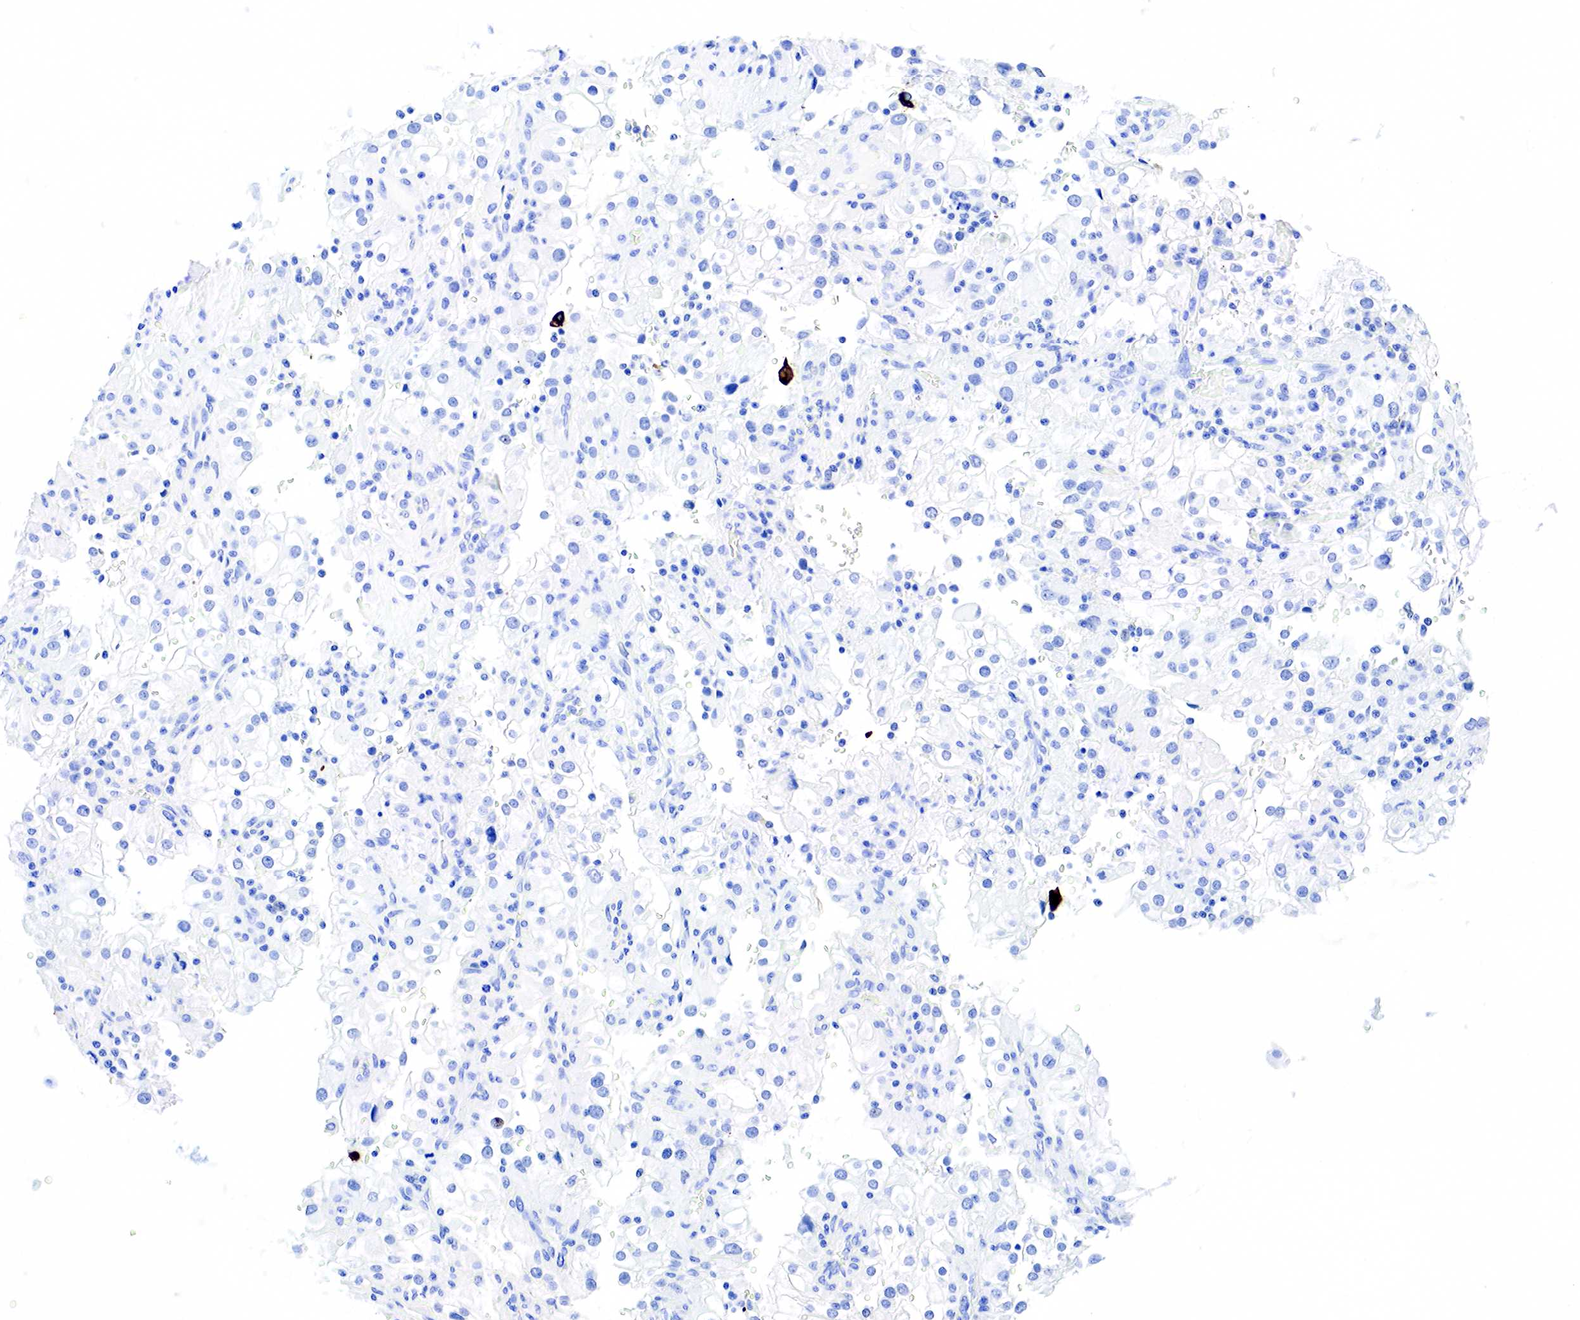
{"staining": {"intensity": "negative", "quantity": "none", "location": "none"}, "tissue": "renal cancer", "cell_type": "Tumor cells", "image_type": "cancer", "snomed": [{"axis": "morphology", "description": "Adenocarcinoma, NOS"}, {"axis": "topography", "description": "Kidney"}], "caption": "Immunohistochemistry photomicrograph of neoplastic tissue: human renal cancer stained with DAB (3,3'-diaminobenzidine) demonstrates no significant protein expression in tumor cells.", "gene": "KRT7", "patient": {"sex": "female", "age": 52}}